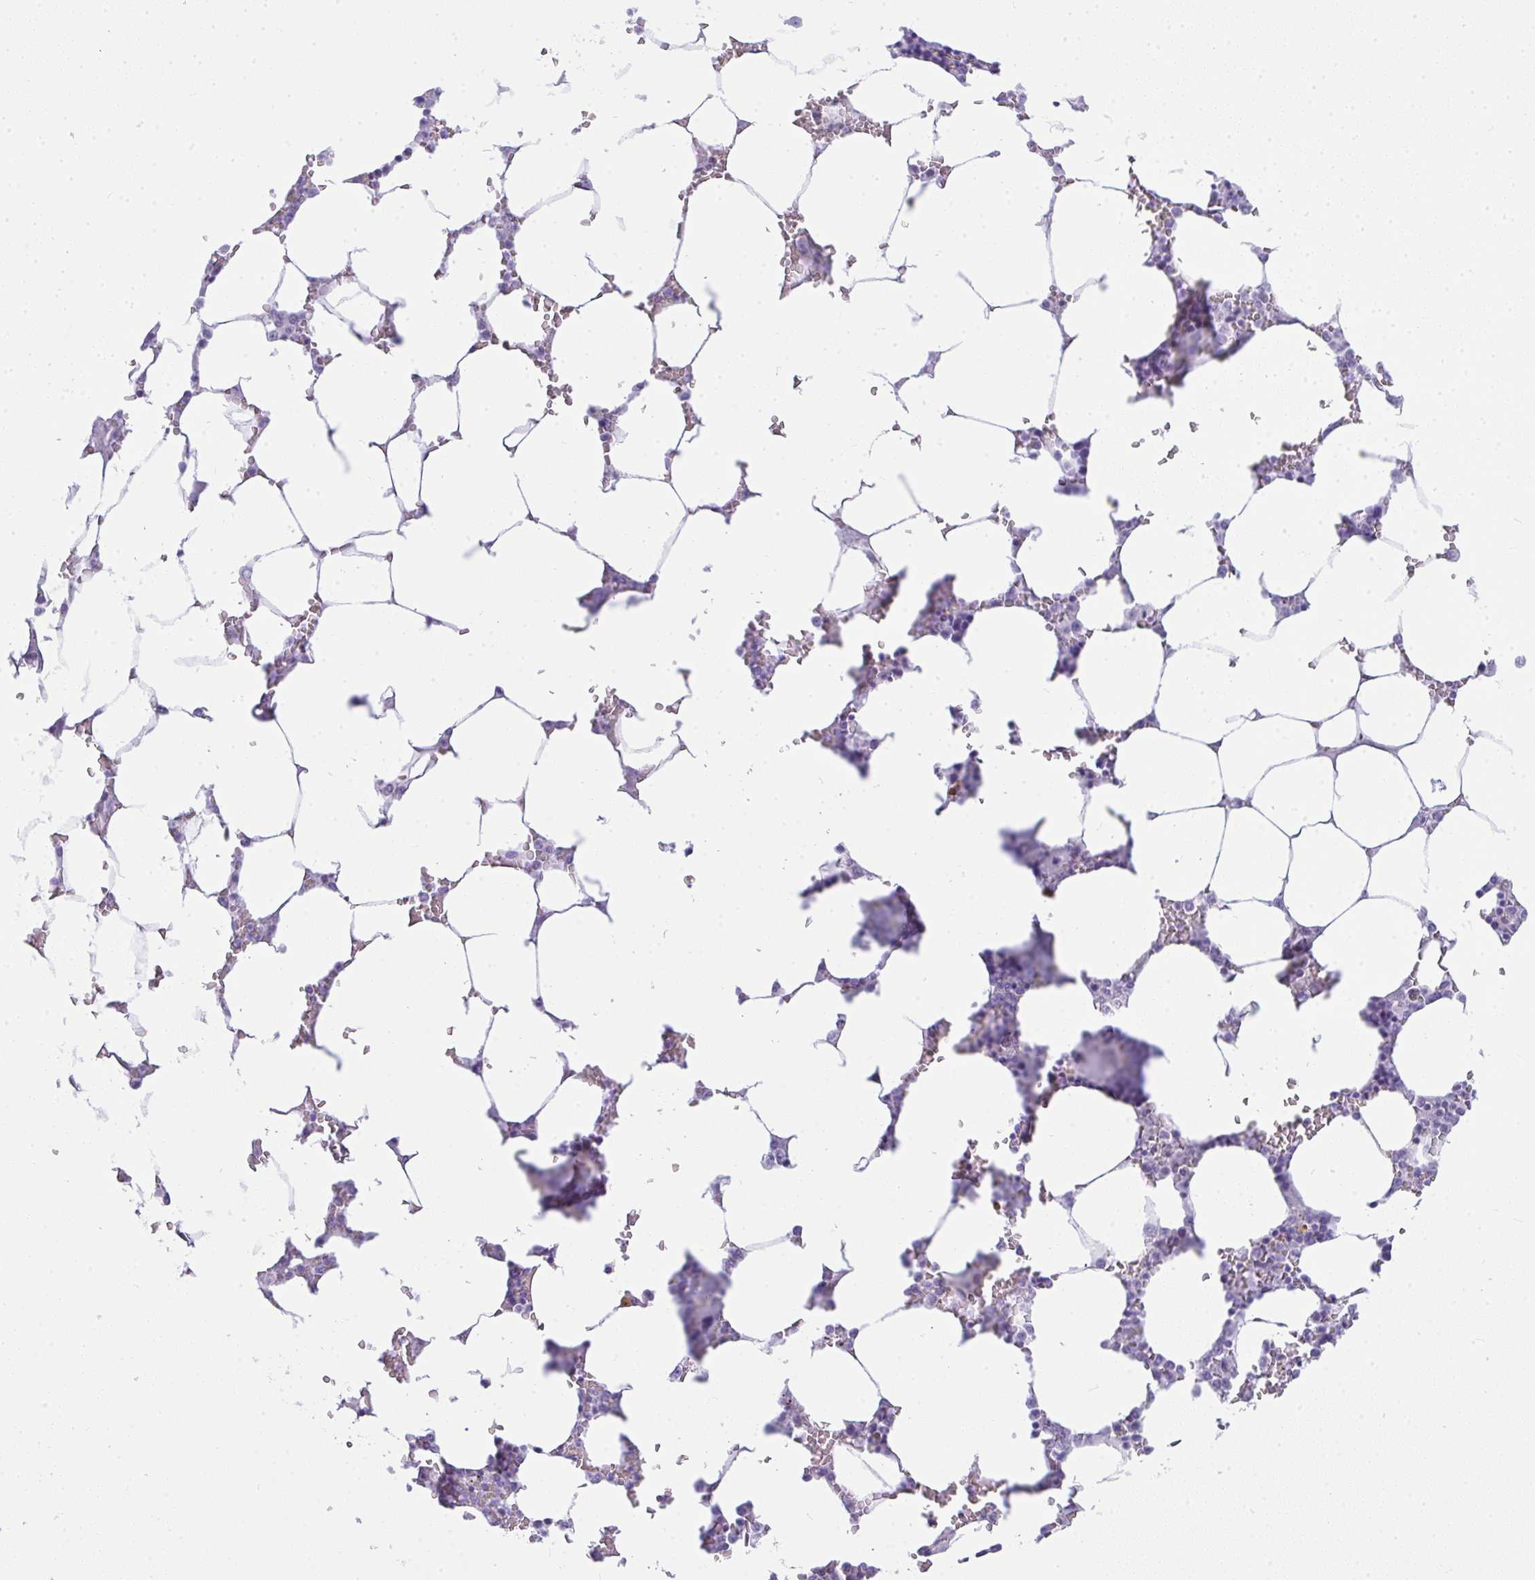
{"staining": {"intensity": "negative", "quantity": "none", "location": "none"}, "tissue": "bone marrow", "cell_type": "Hematopoietic cells", "image_type": "normal", "snomed": [{"axis": "morphology", "description": "Normal tissue, NOS"}, {"axis": "topography", "description": "Bone marrow"}], "caption": "Hematopoietic cells show no significant expression in normal bone marrow. (Immunohistochemistry (ihc), brightfield microscopy, high magnification).", "gene": "RASL10A", "patient": {"sex": "male", "age": 64}}